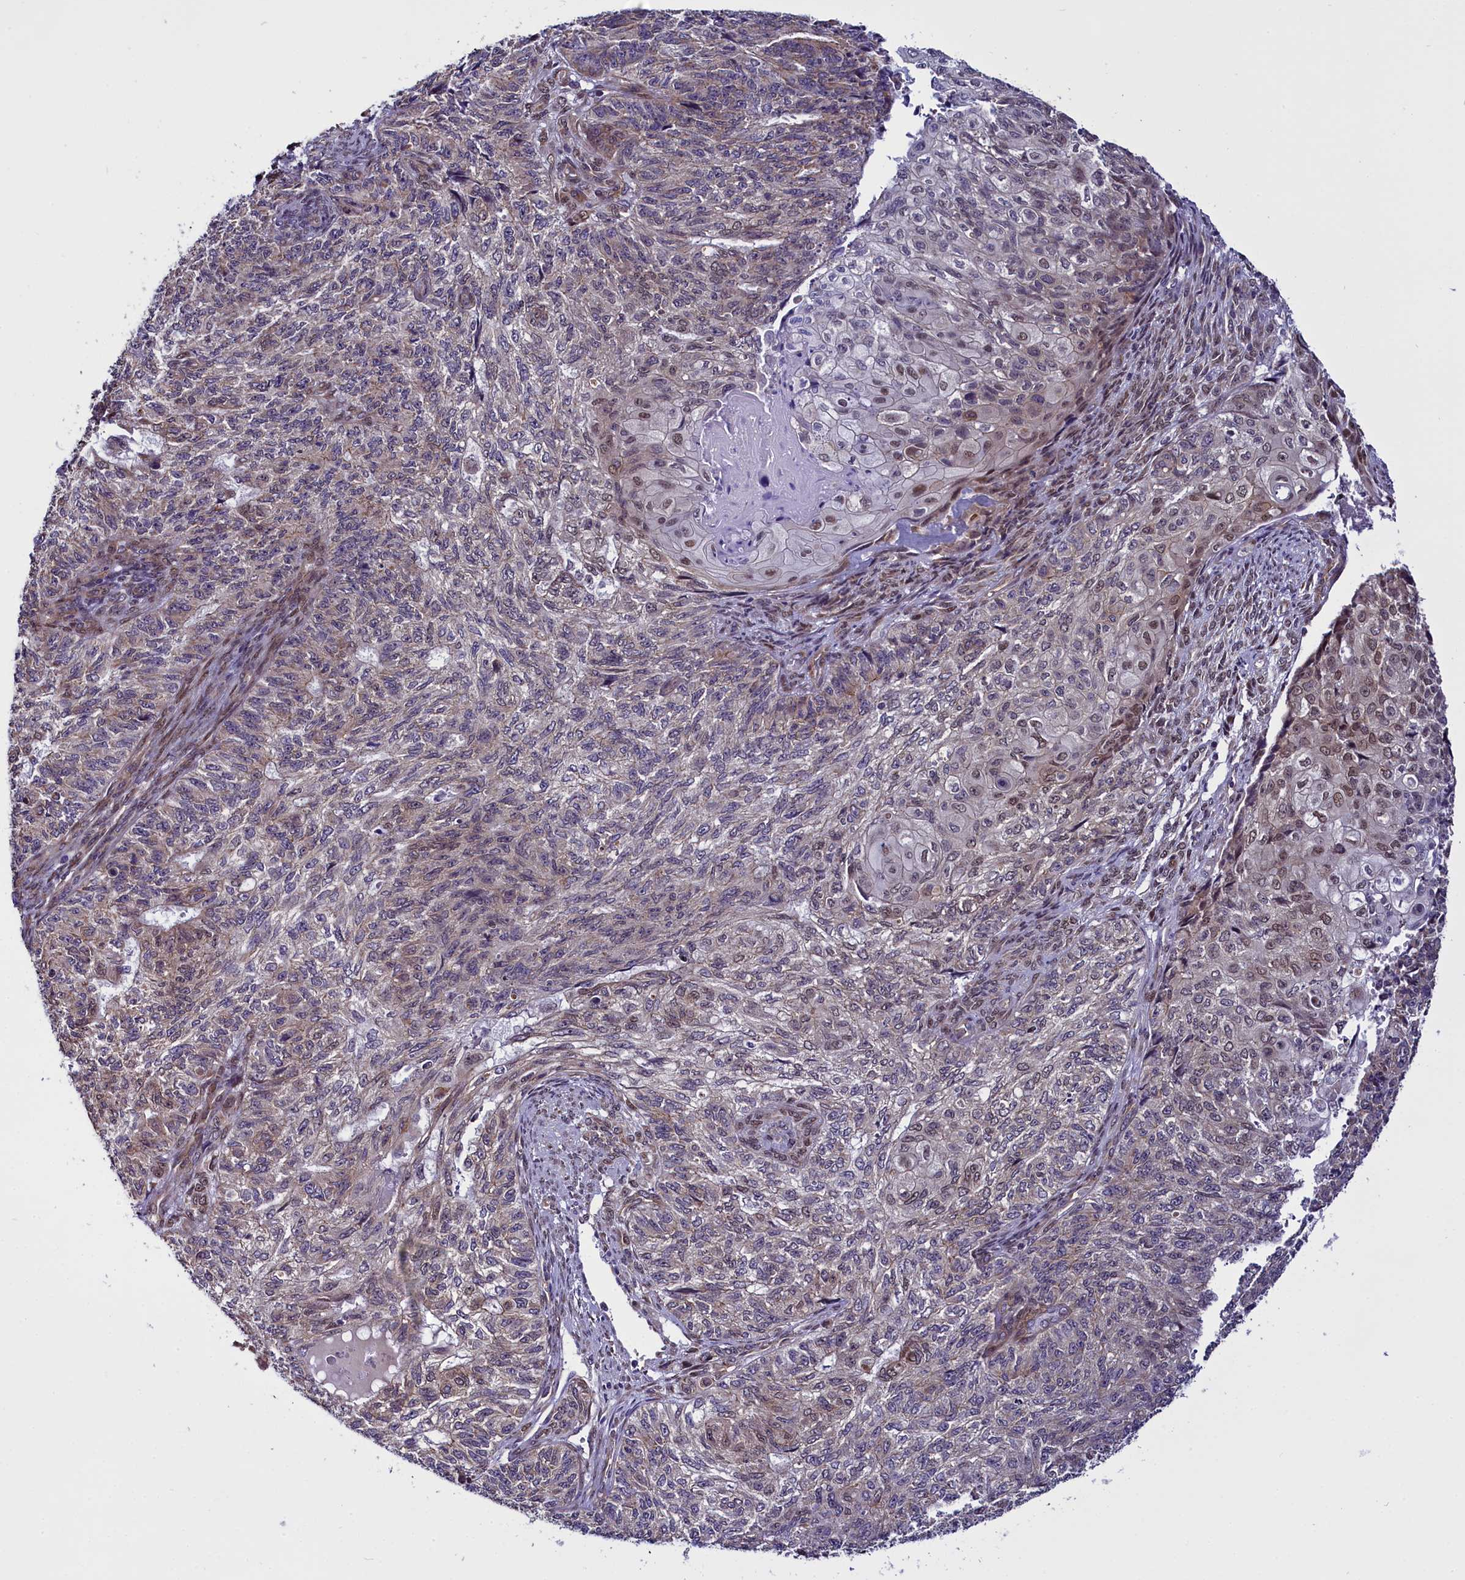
{"staining": {"intensity": "weak", "quantity": "25%-75%", "location": "cytoplasmic/membranous"}, "tissue": "endometrial cancer", "cell_type": "Tumor cells", "image_type": "cancer", "snomed": [{"axis": "morphology", "description": "Adenocarcinoma, NOS"}, {"axis": "topography", "description": "Endometrium"}], "caption": "This is an image of IHC staining of adenocarcinoma (endometrial), which shows weak expression in the cytoplasmic/membranous of tumor cells.", "gene": "UACA", "patient": {"sex": "female", "age": 32}}